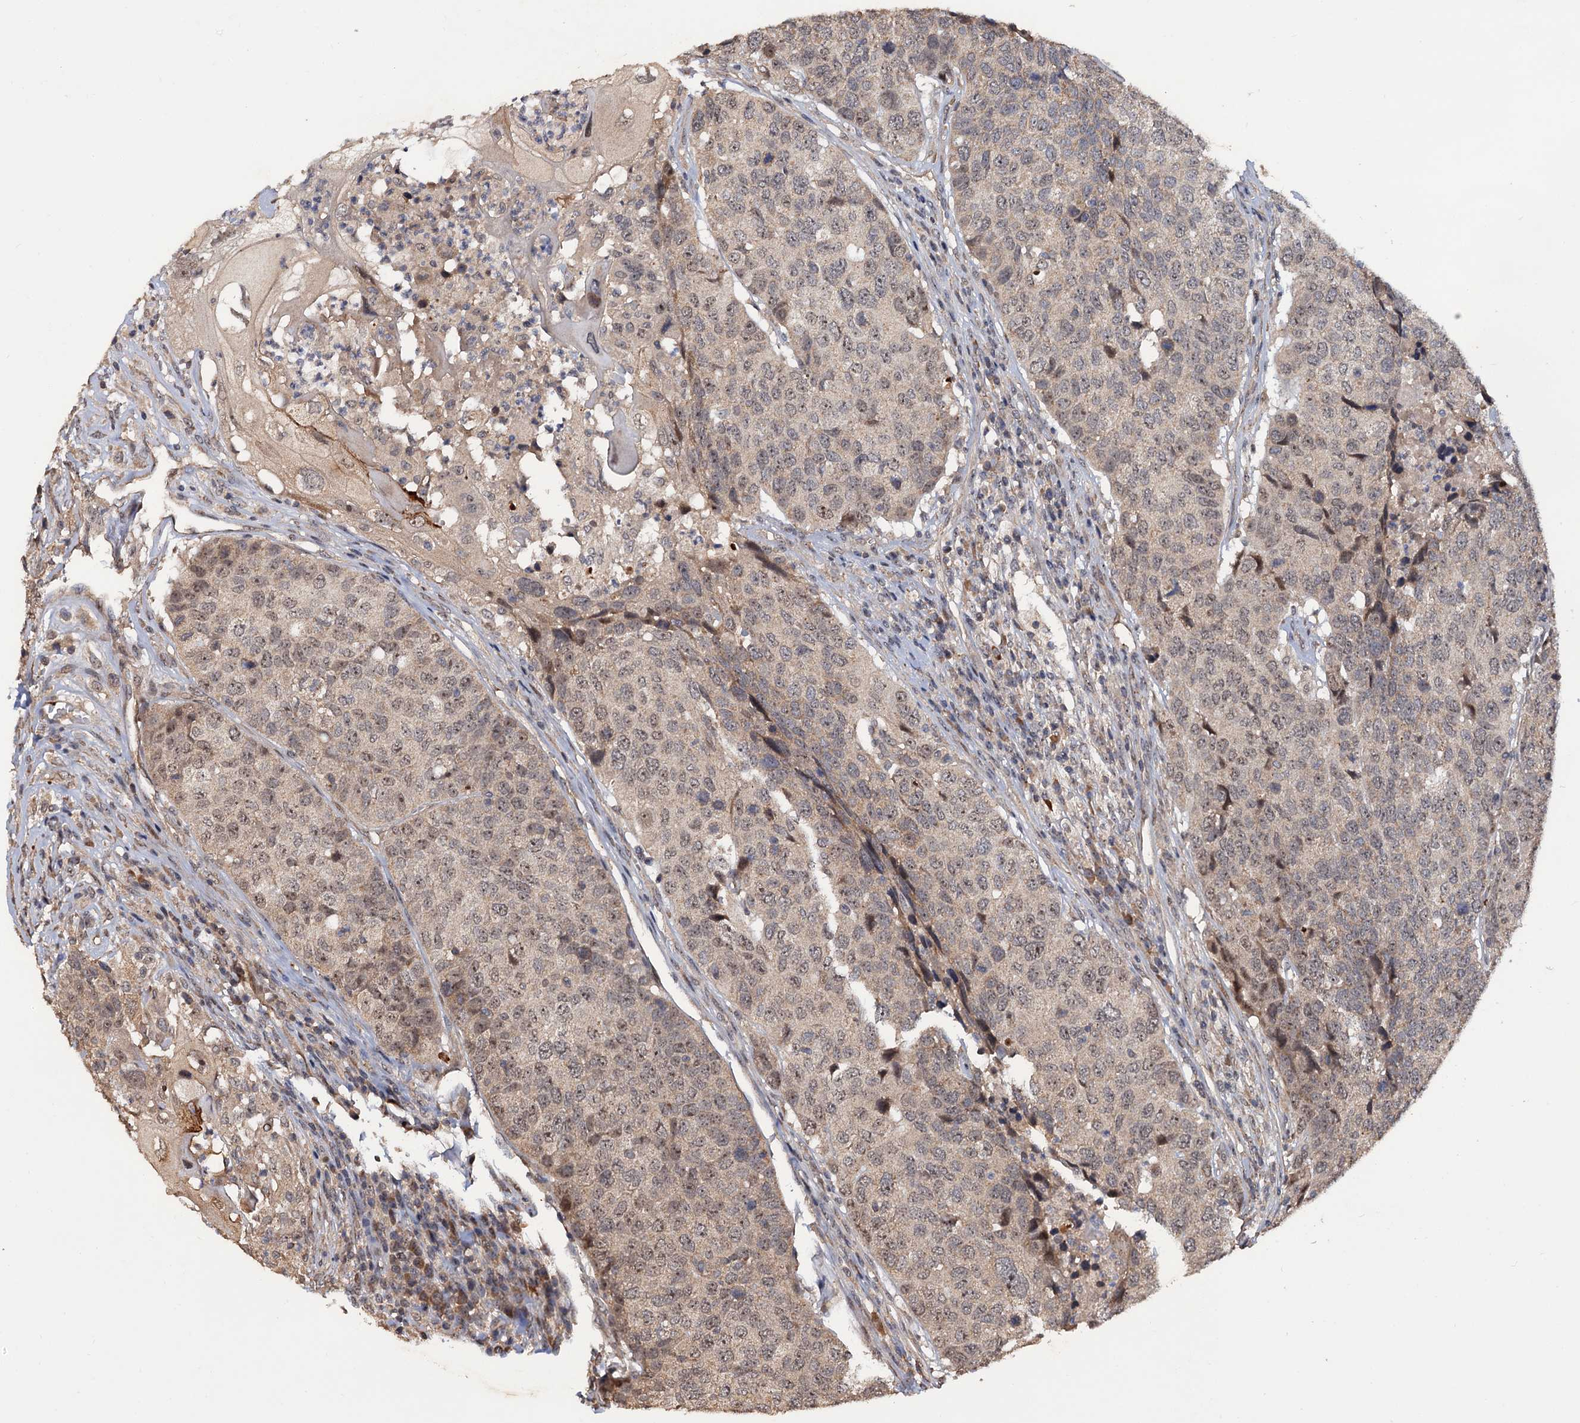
{"staining": {"intensity": "weak", "quantity": "25%-75%", "location": "cytoplasmic/membranous,nuclear"}, "tissue": "head and neck cancer", "cell_type": "Tumor cells", "image_type": "cancer", "snomed": [{"axis": "morphology", "description": "Squamous cell carcinoma, NOS"}, {"axis": "topography", "description": "Head-Neck"}], "caption": "Squamous cell carcinoma (head and neck) stained for a protein exhibits weak cytoplasmic/membranous and nuclear positivity in tumor cells. (Stains: DAB in brown, nuclei in blue, Microscopy: brightfield microscopy at high magnification).", "gene": "LRRC63", "patient": {"sex": "male", "age": 66}}